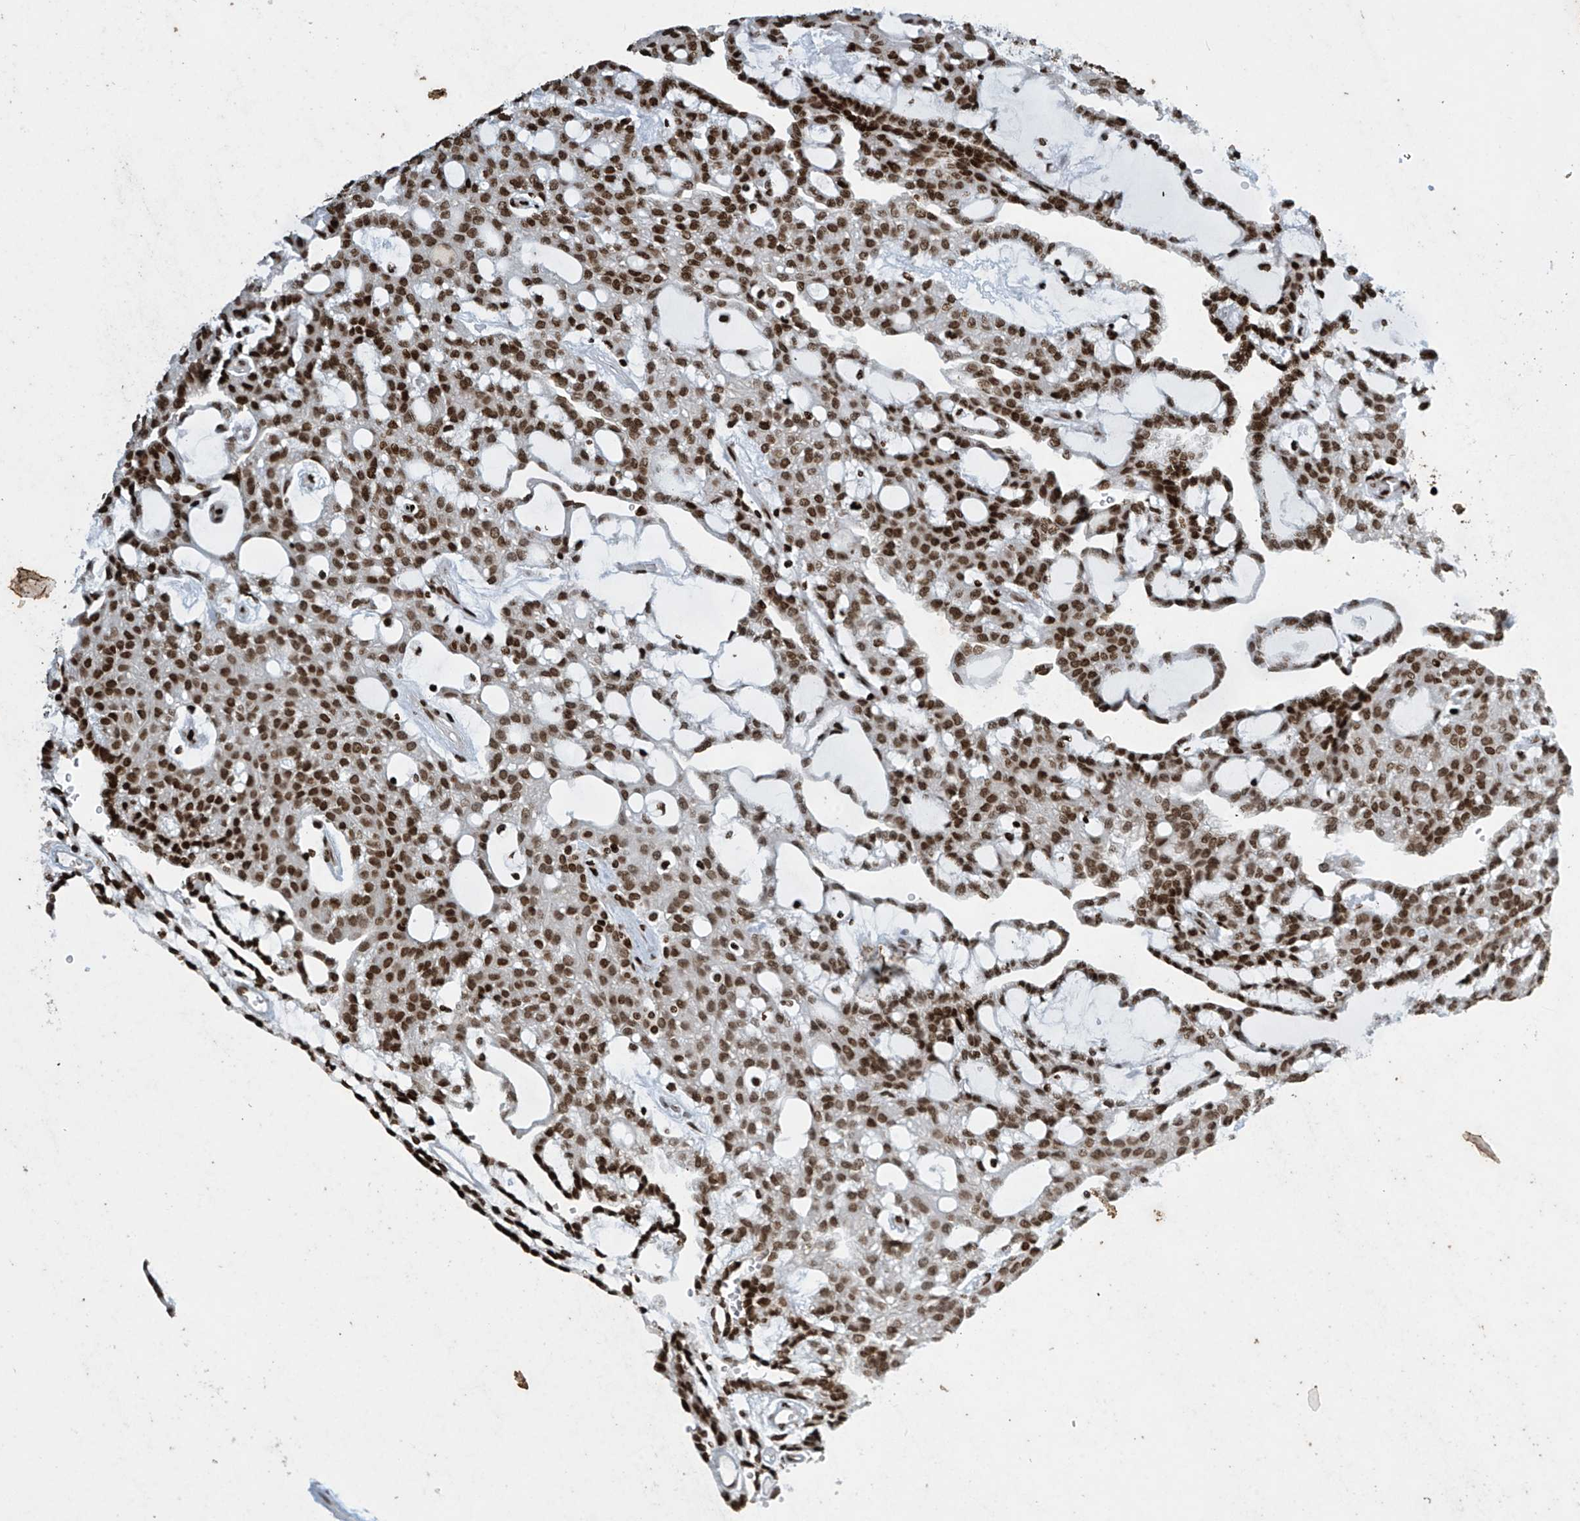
{"staining": {"intensity": "strong", "quantity": ">75%", "location": "nuclear"}, "tissue": "renal cancer", "cell_type": "Tumor cells", "image_type": "cancer", "snomed": [{"axis": "morphology", "description": "Adenocarcinoma, NOS"}, {"axis": "topography", "description": "Kidney"}], "caption": "A high amount of strong nuclear positivity is appreciated in about >75% of tumor cells in renal cancer tissue.", "gene": "H4C16", "patient": {"sex": "male", "age": 63}}